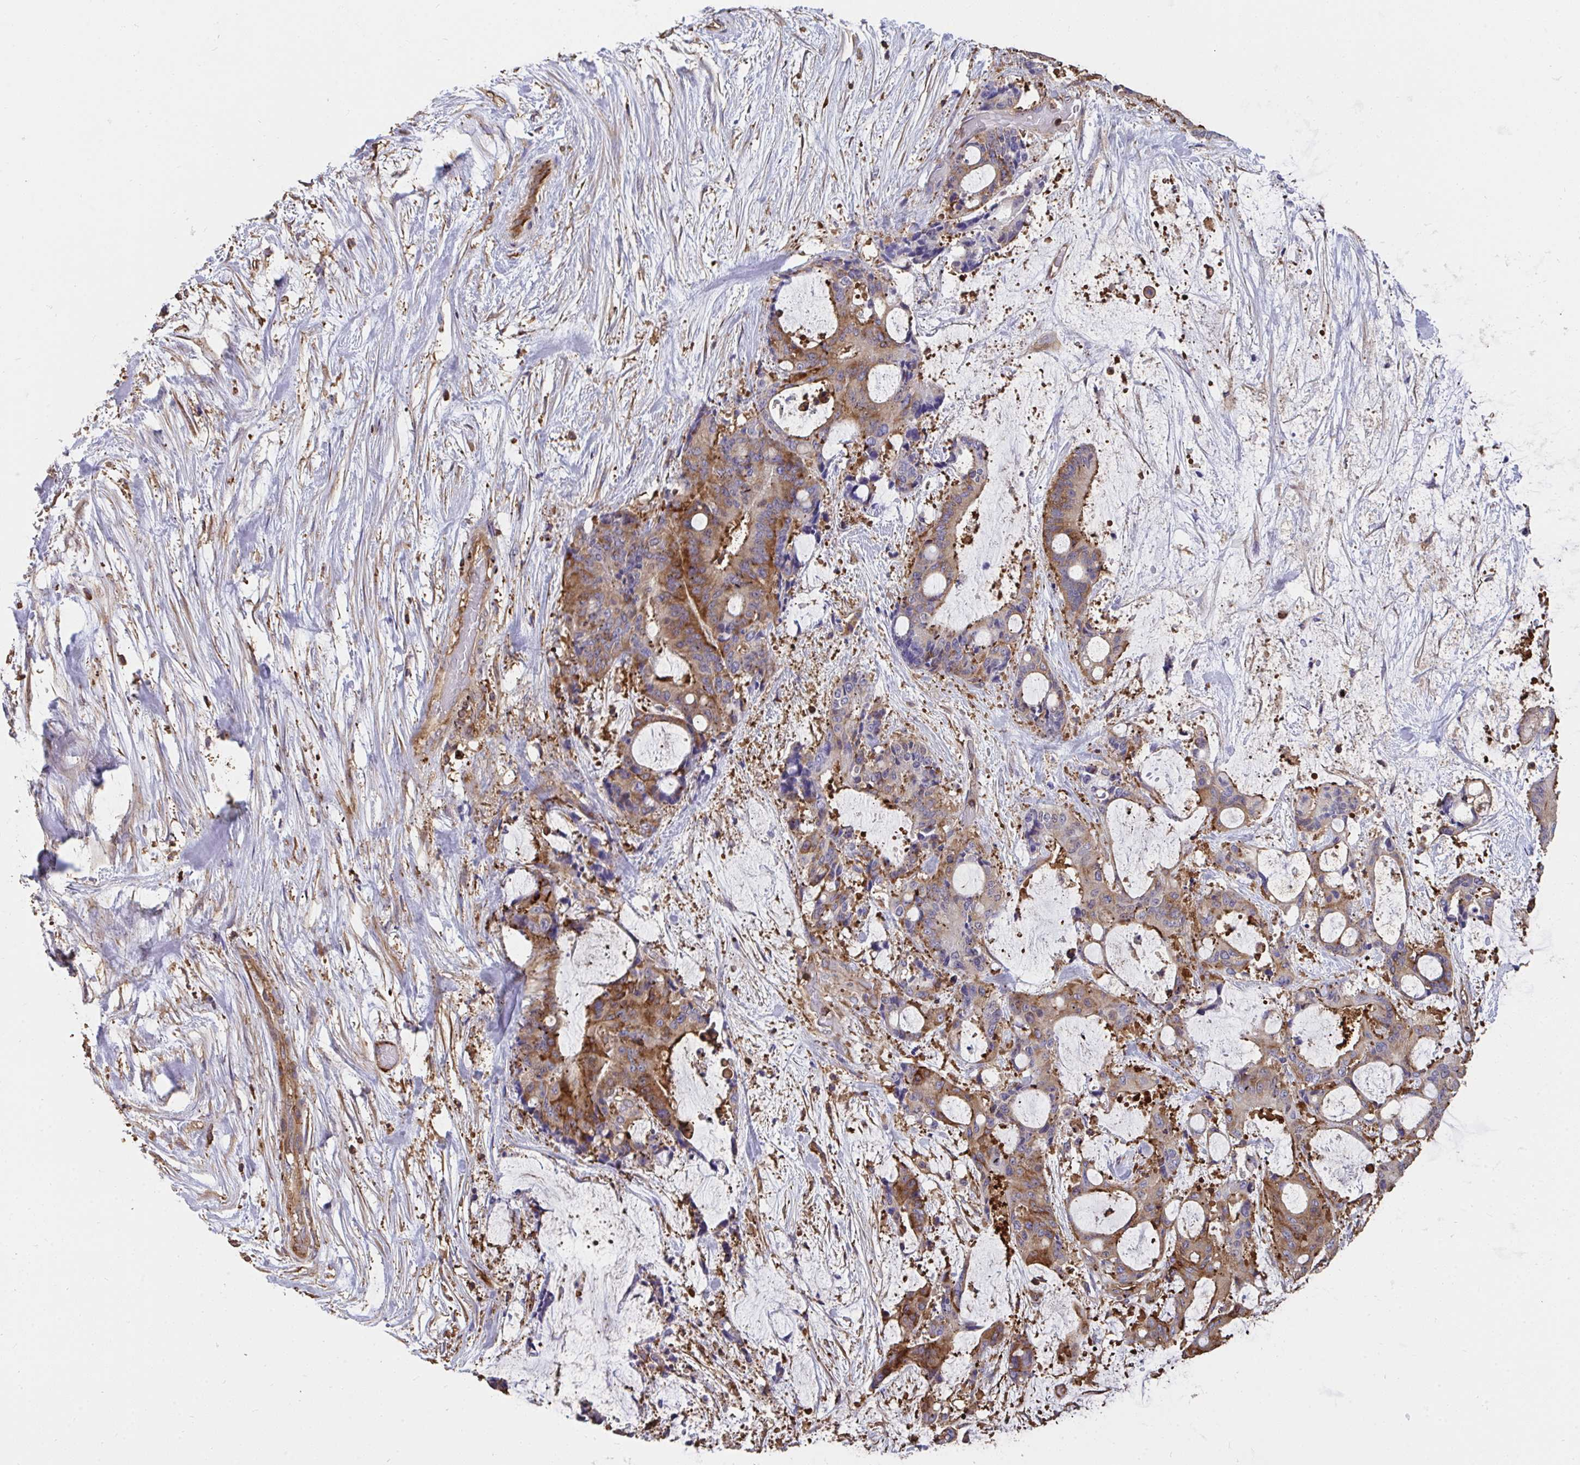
{"staining": {"intensity": "moderate", "quantity": "25%-75%", "location": "cytoplasmic/membranous"}, "tissue": "liver cancer", "cell_type": "Tumor cells", "image_type": "cancer", "snomed": [{"axis": "morphology", "description": "Normal tissue, NOS"}, {"axis": "morphology", "description": "Cholangiocarcinoma"}, {"axis": "topography", "description": "Liver"}, {"axis": "topography", "description": "Peripheral nerve tissue"}], "caption": "Cholangiocarcinoma (liver) was stained to show a protein in brown. There is medium levels of moderate cytoplasmic/membranous expression in about 25%-75% of tumor cells.", "gene": "CFL1", "patient": {"sex": "female", "age": 73}}